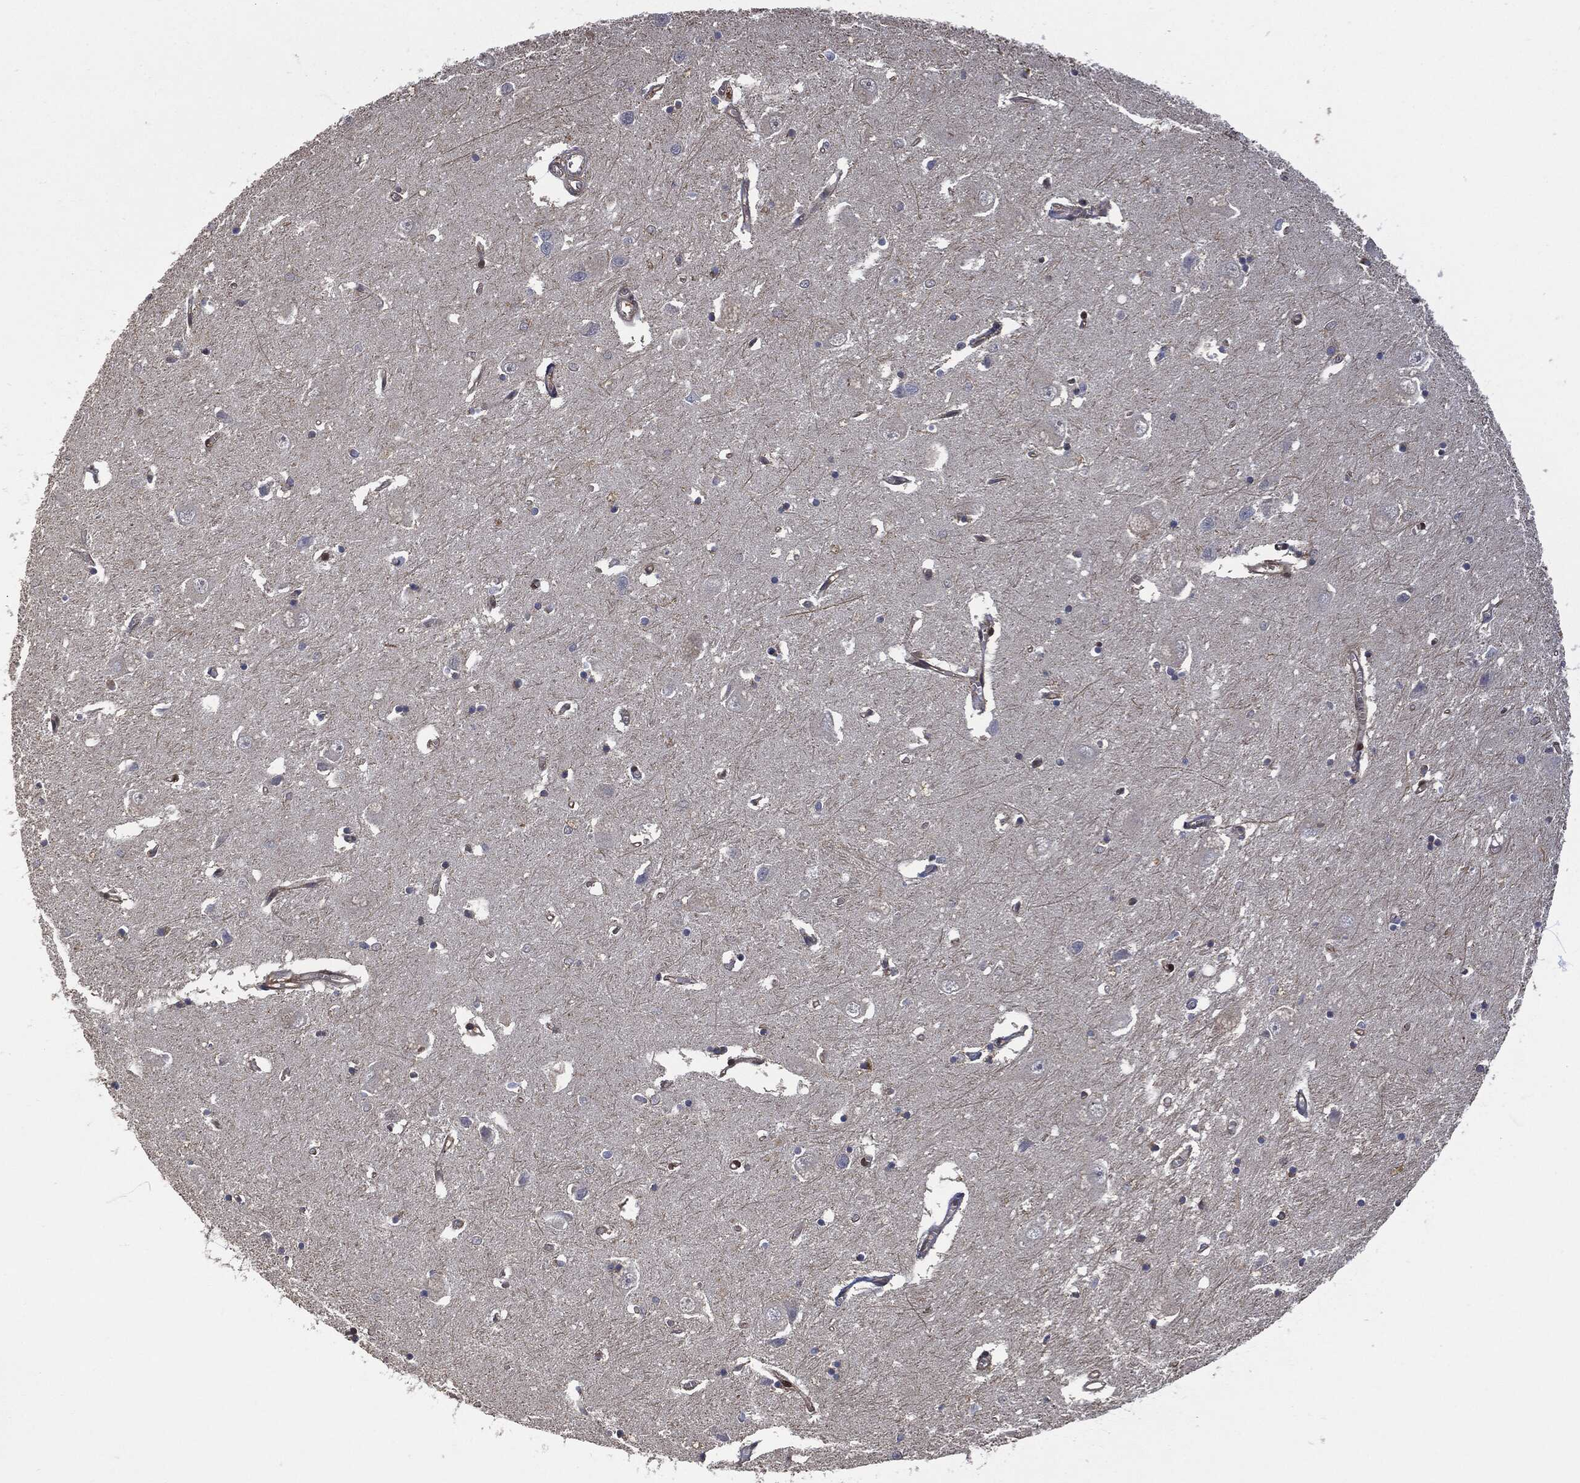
{"staining": {"intensity": "strong", "quantity": "25%-75%", "location": "cytoplasmic/membranous"}, "tissue": "caudate", "cell_type": "Glial cells", "image_type": "normal", "snomed": [{"axis": "morphology", "description": "Normal tissue, NOS"}, {"axis": "topography", "description": "Lateral ventricle wall"}], "caption": "Brown immunohistochemical staining in unremarkable human caudate demonstrates strong cytoplasmic/membranous positivity in approximately 25%-75% of glial cells. (DAB IHC with brightfield microscopy, high magnification).", "gene": "PSMB10", "patient": {"sex": "male", "age": 54}}